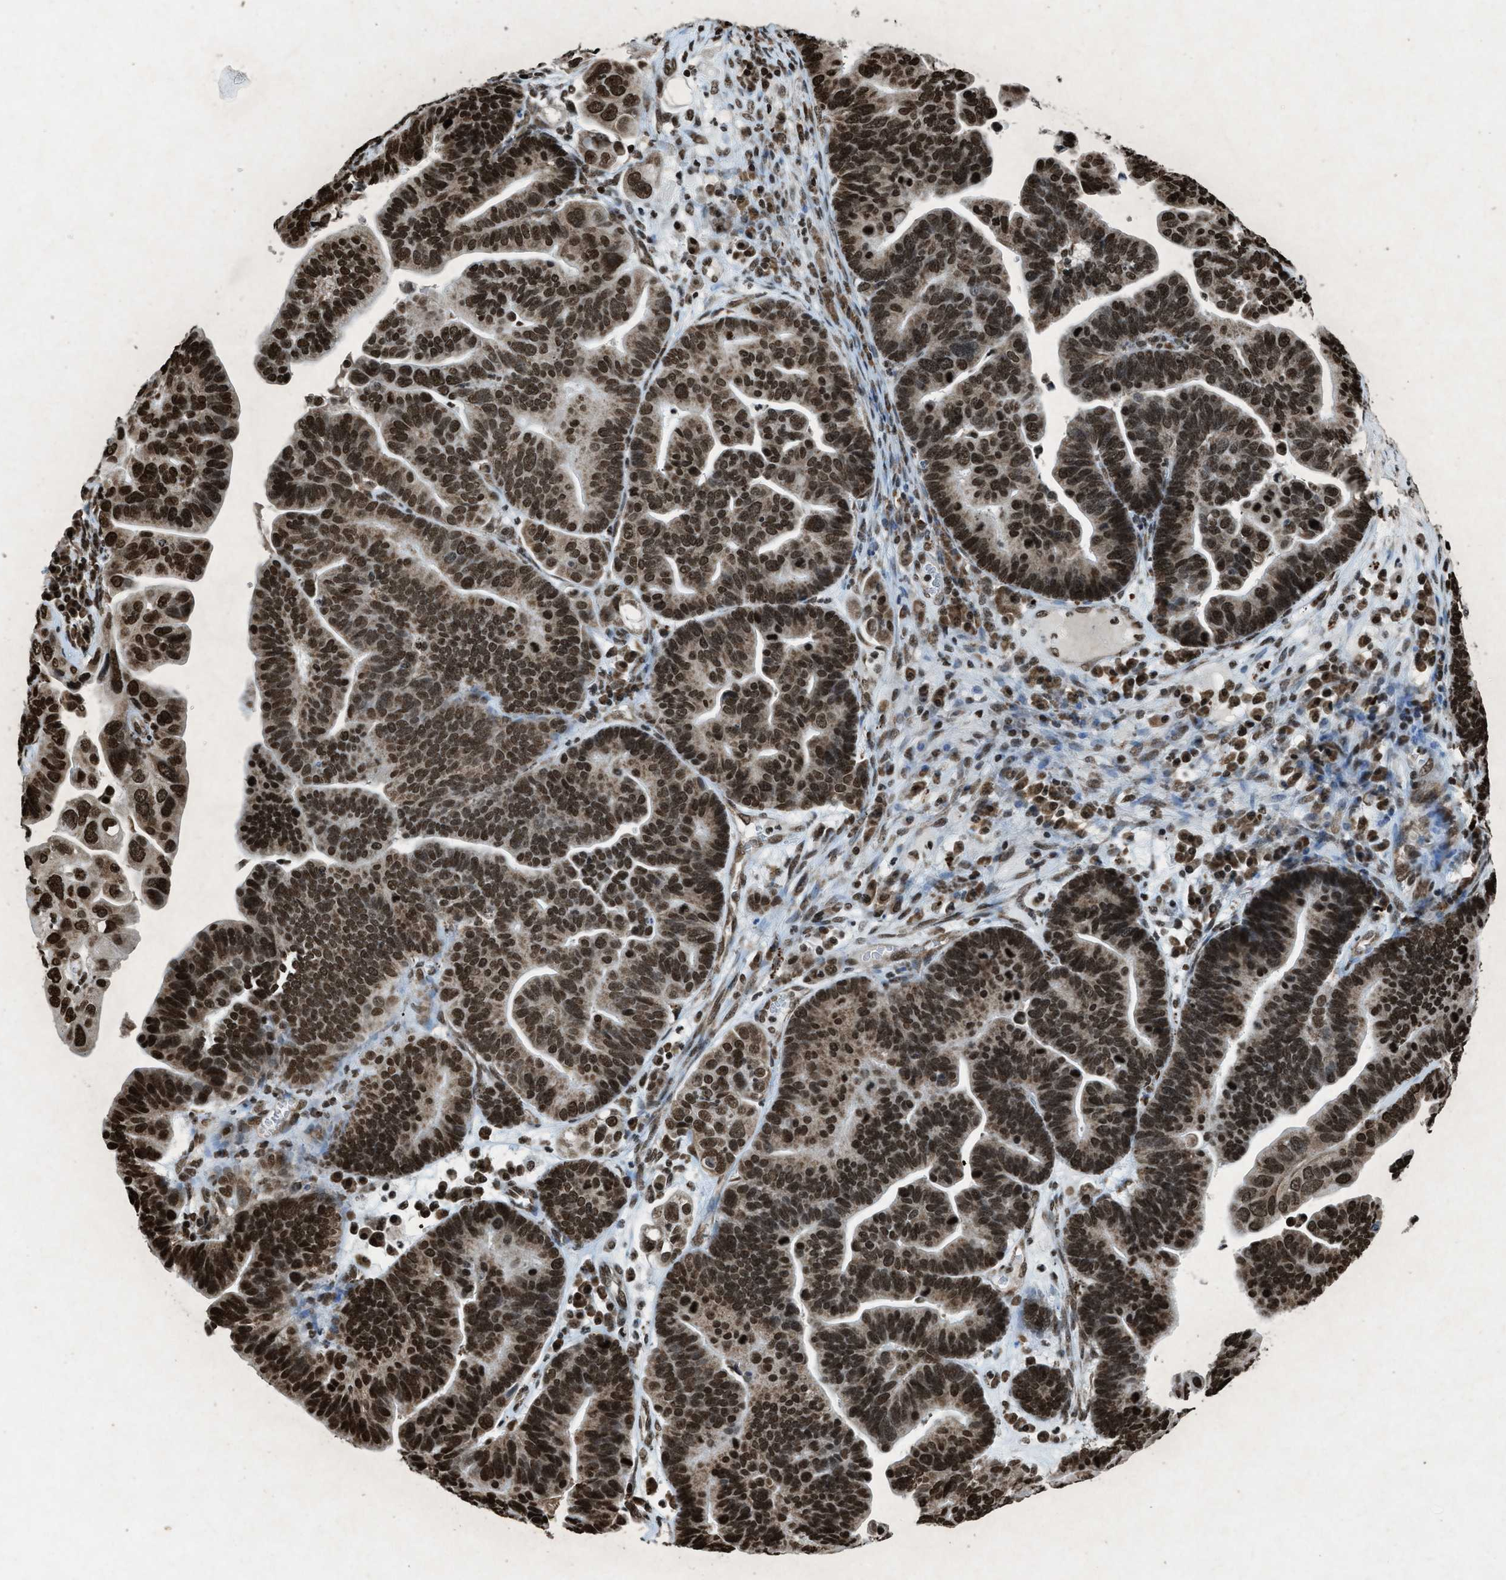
{"staining": {"intensity": "strong", "quantity": ">75%", "location": "nuclear"}, "tissue": "ovarian cancer", "cell_type": "Tumor cells", "image_type": "cancer", "snomed": [{"axis": "morphology", "description": "Cystadenocarcinoma, serous, NOS"}, {"axis": "topography", "description": "Ovary"}], "caption": "Tumor cells reveal strong nuclear staining in about >75% of cells in ovarian cancer (serous cystadenocarcinoma).", "gene": "NXF1", "patient": {"sex": "female", "age": 56}}